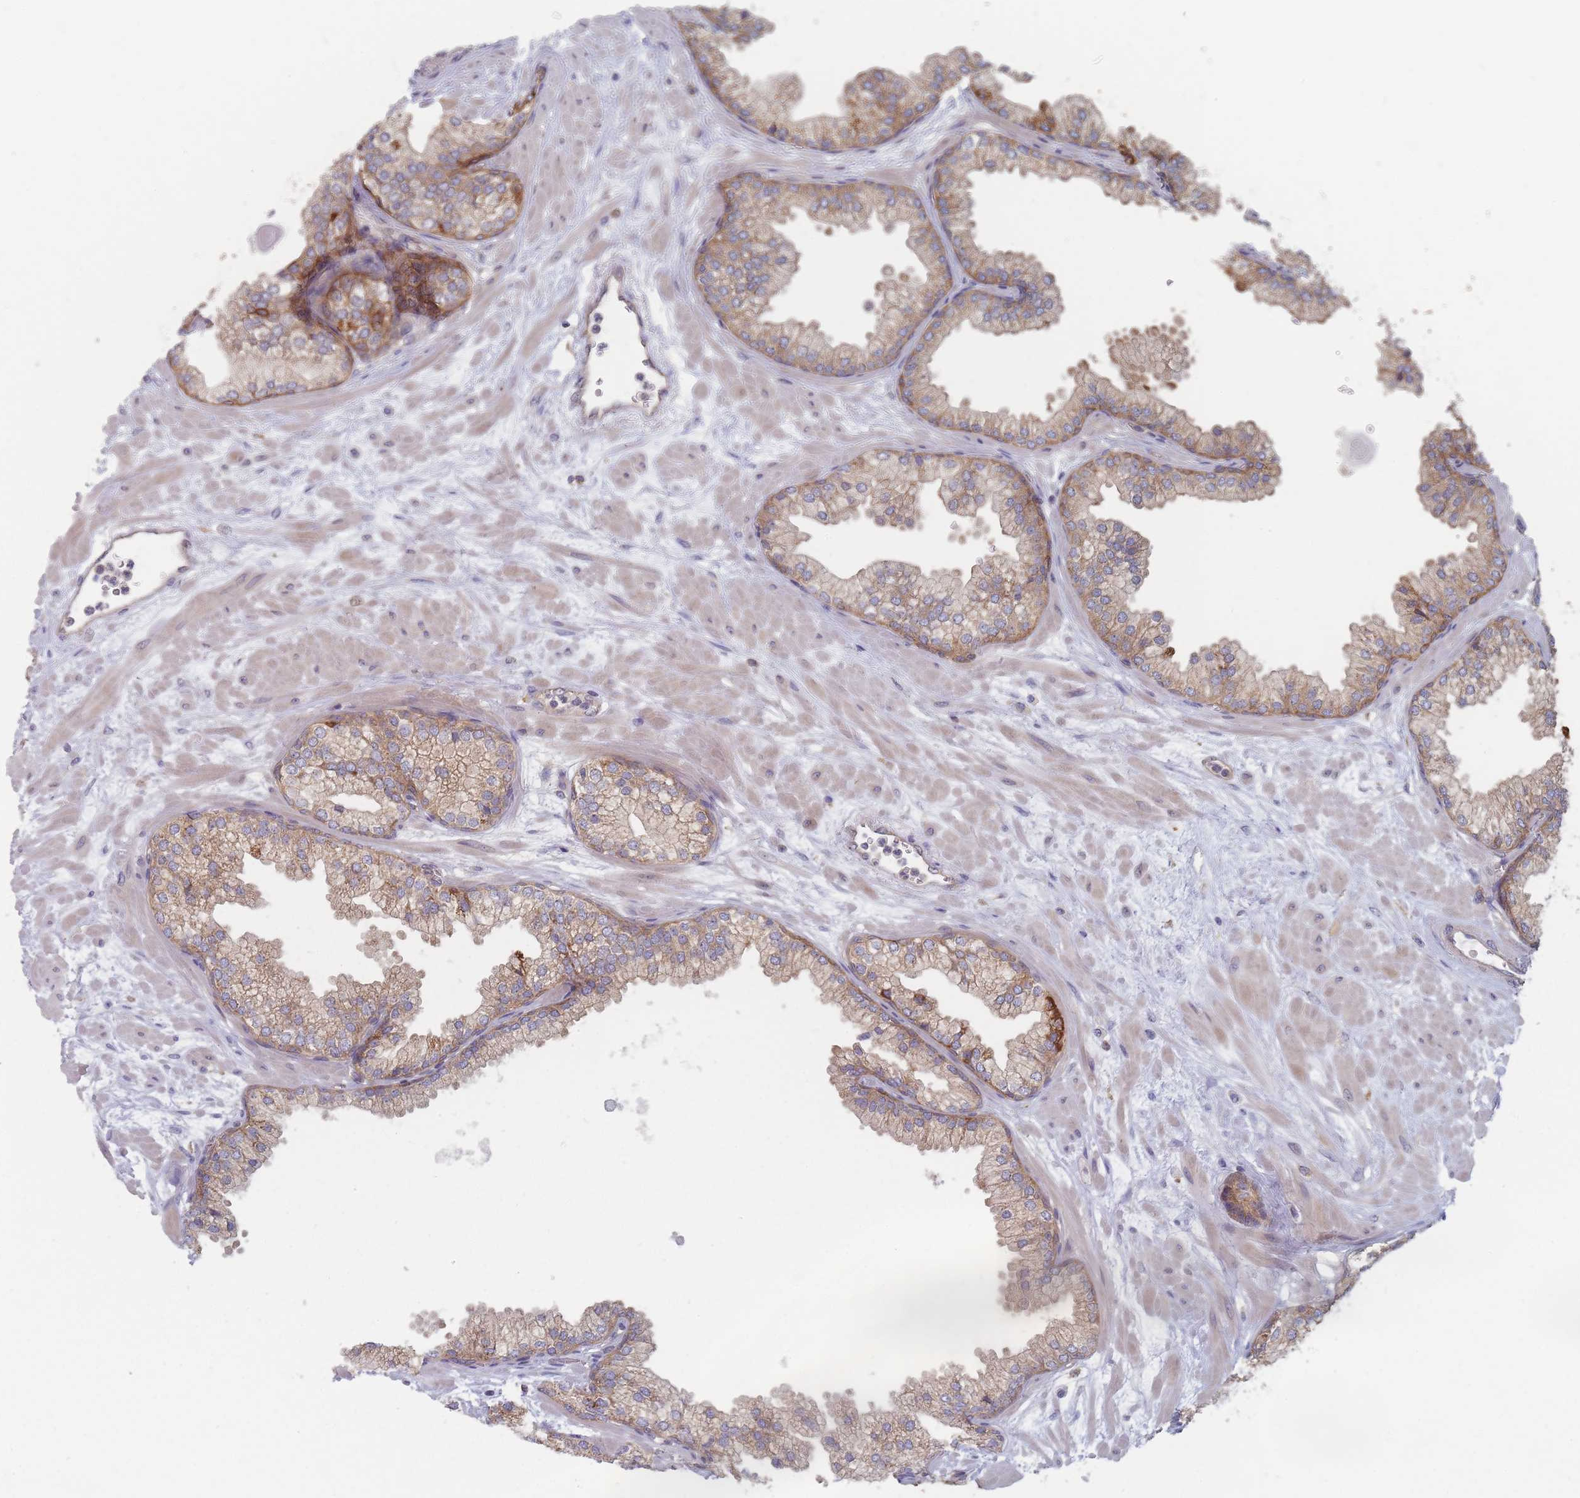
{"staining": {"intensity": "moderate", "quantity": ">75%", "location": "cytoplasmic/membranous"}, "tissue": "prostate", "cell_type": "Glandular cells", "image_type": "normal", "snomed": [{"axis": "morphology", "description": "Normal tissue, NOS"}, {"axis": "topography", "description": "Prostate"}], "caption": "High-magnification brightfield microscopy of unremarkable prostate stained with DAB (brown) and counterstained with hematoxylin (blue). glandular cells exhibit moderate cytoplasmic/membranous positivity is present in about>75% of cells.", "gene": "EFCC1", "patient": {"sex": "male", "age": 61}}